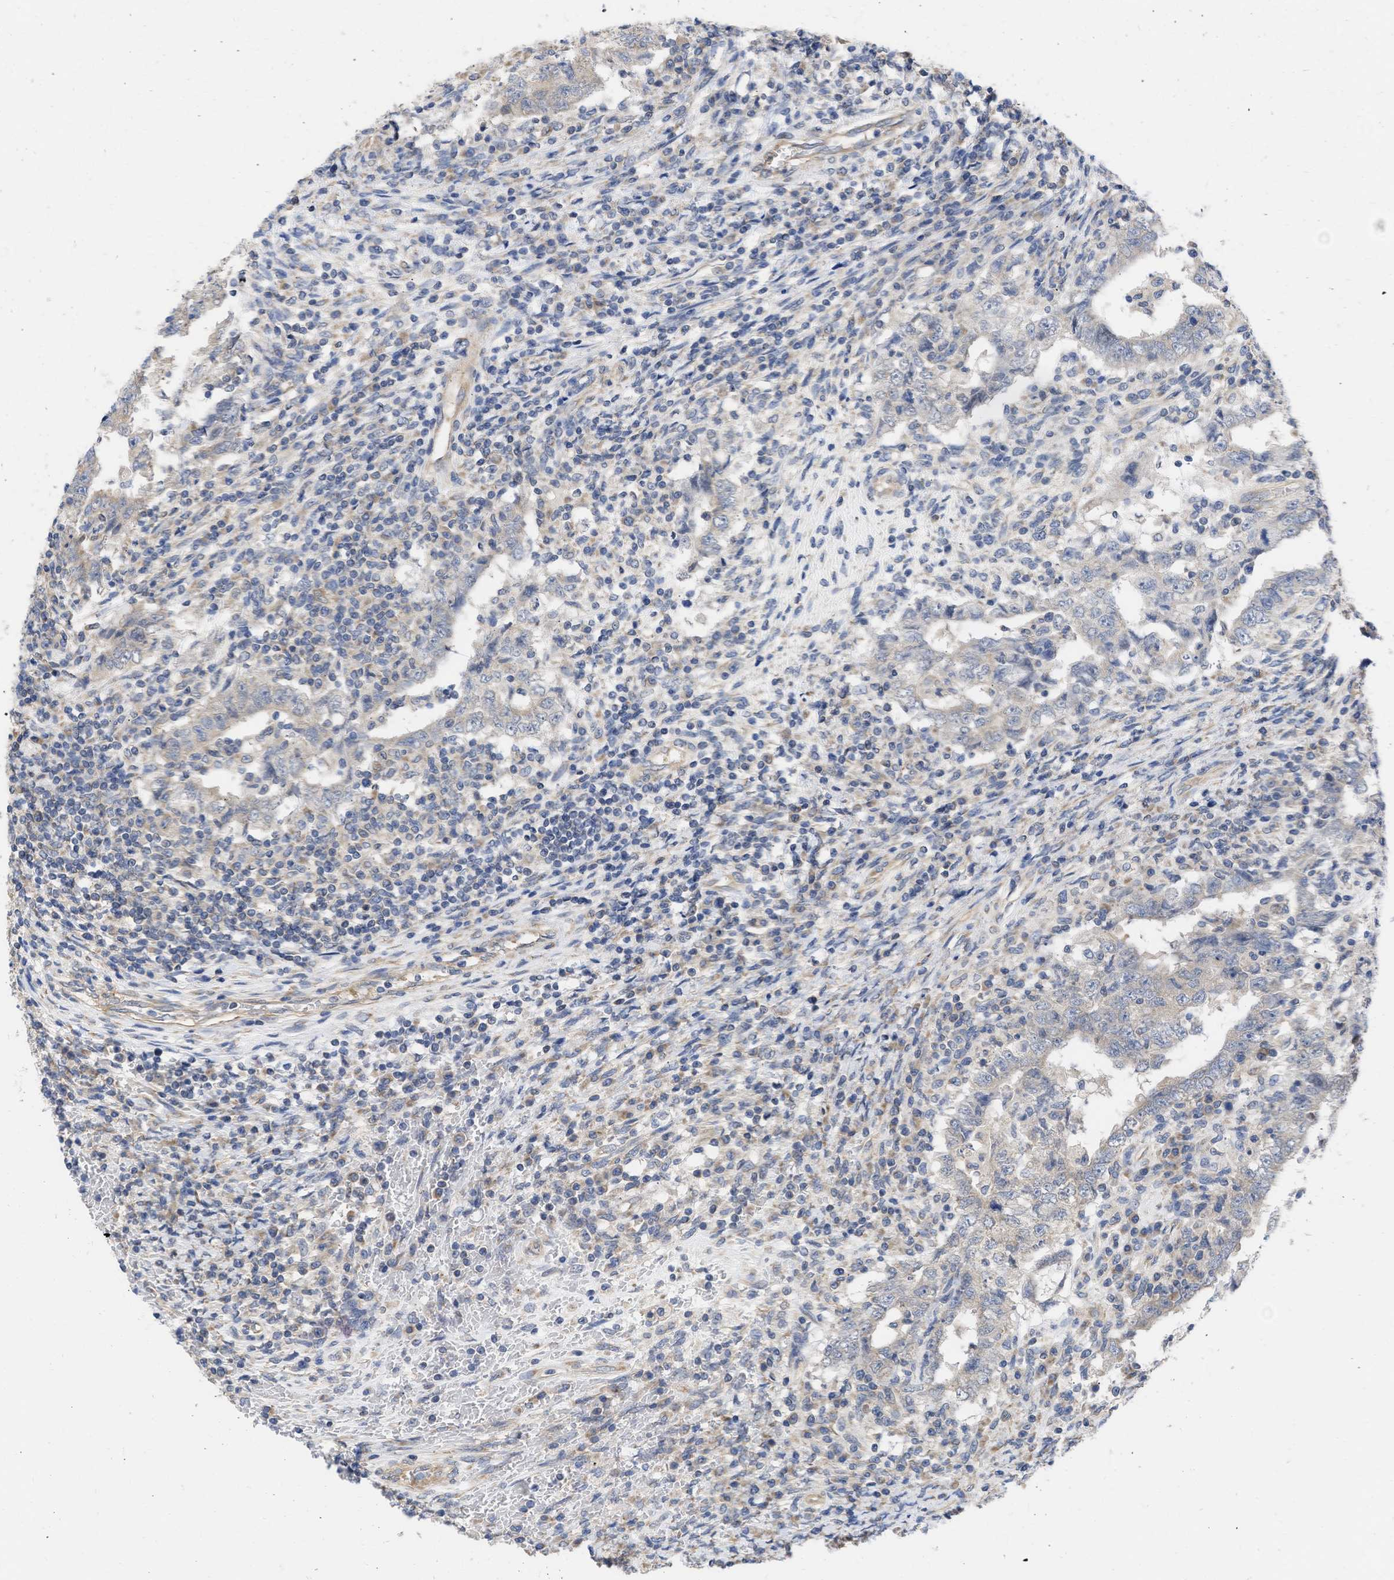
{"staining": {"intensity": "weak", "quantity": "<25%", "location": "cytoplasmic/membranous"}, "tissue": "testis cancer", "cell_type": "Tumor cells", "image_type": "cancer", "snomed": [{"axis": "morphology", "description": "Carcinoma, Embryonal, NOS"}, {"axis": "topography", "description": "Testis"}], "caption": "Testis cancer was stained to show a protein in brown. There is no significant expression in tumor cells.", "gene": "MAP2K3", "patient": {"sex": "male", "age": 26}}